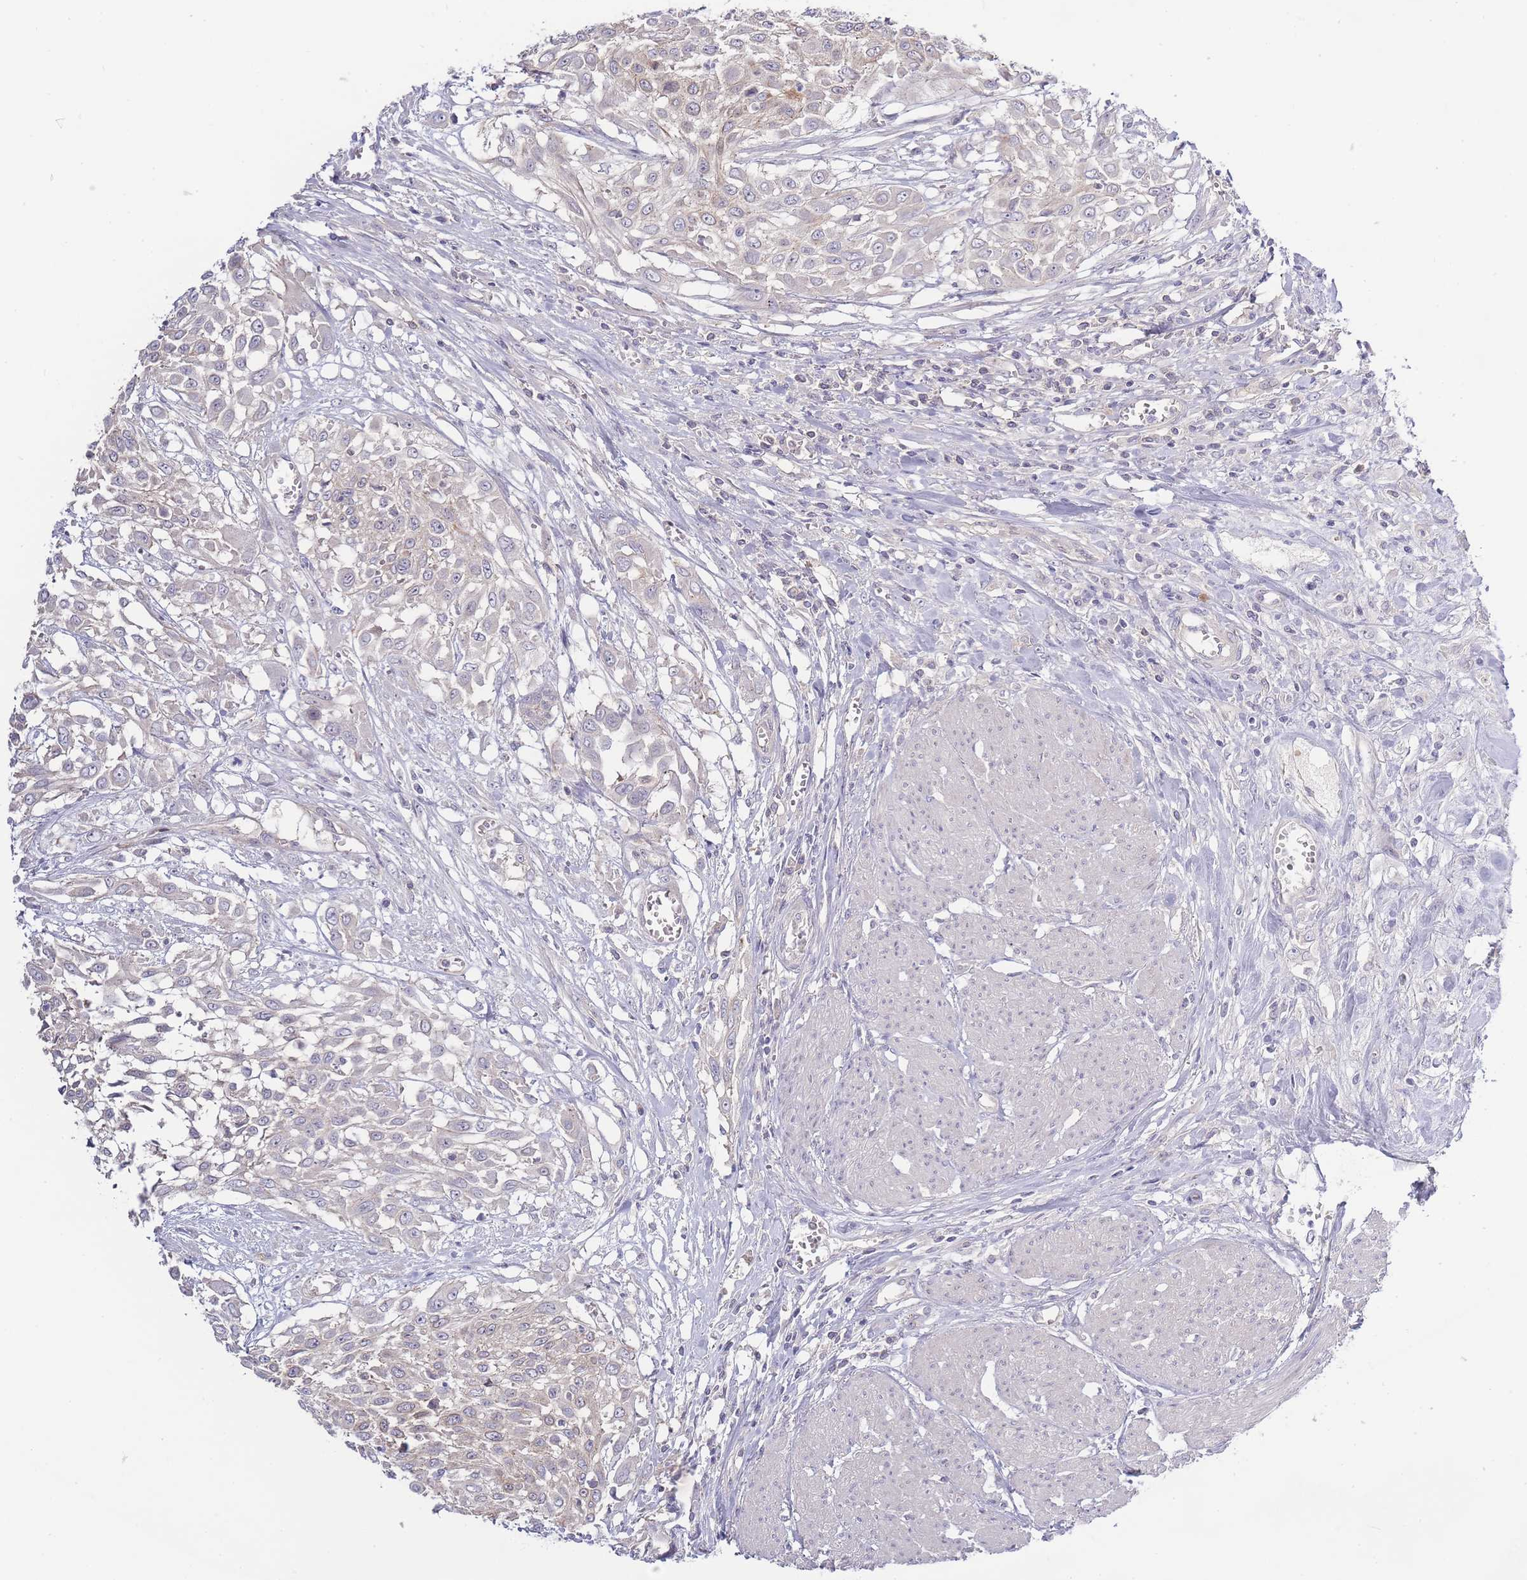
{"staining": {"intensity": "weak", "quantity": "<25%", "location": "cytoplasmic/membranous"}, "tissue": "urothelial cancer", "cell_type": "Tumor cells", "image_type": "cancer", "snomed": [{"axis": "morphology", "description": "Urothelial carcinoma, High grade"}, {"axis": "topography", "description": "Urinary bladder"}], "caption": "Tumor cells show no significant protein expression in urothelial cancer.", "gene": "SPHKAP", "patient": {"sex": "male", "age": 57}}